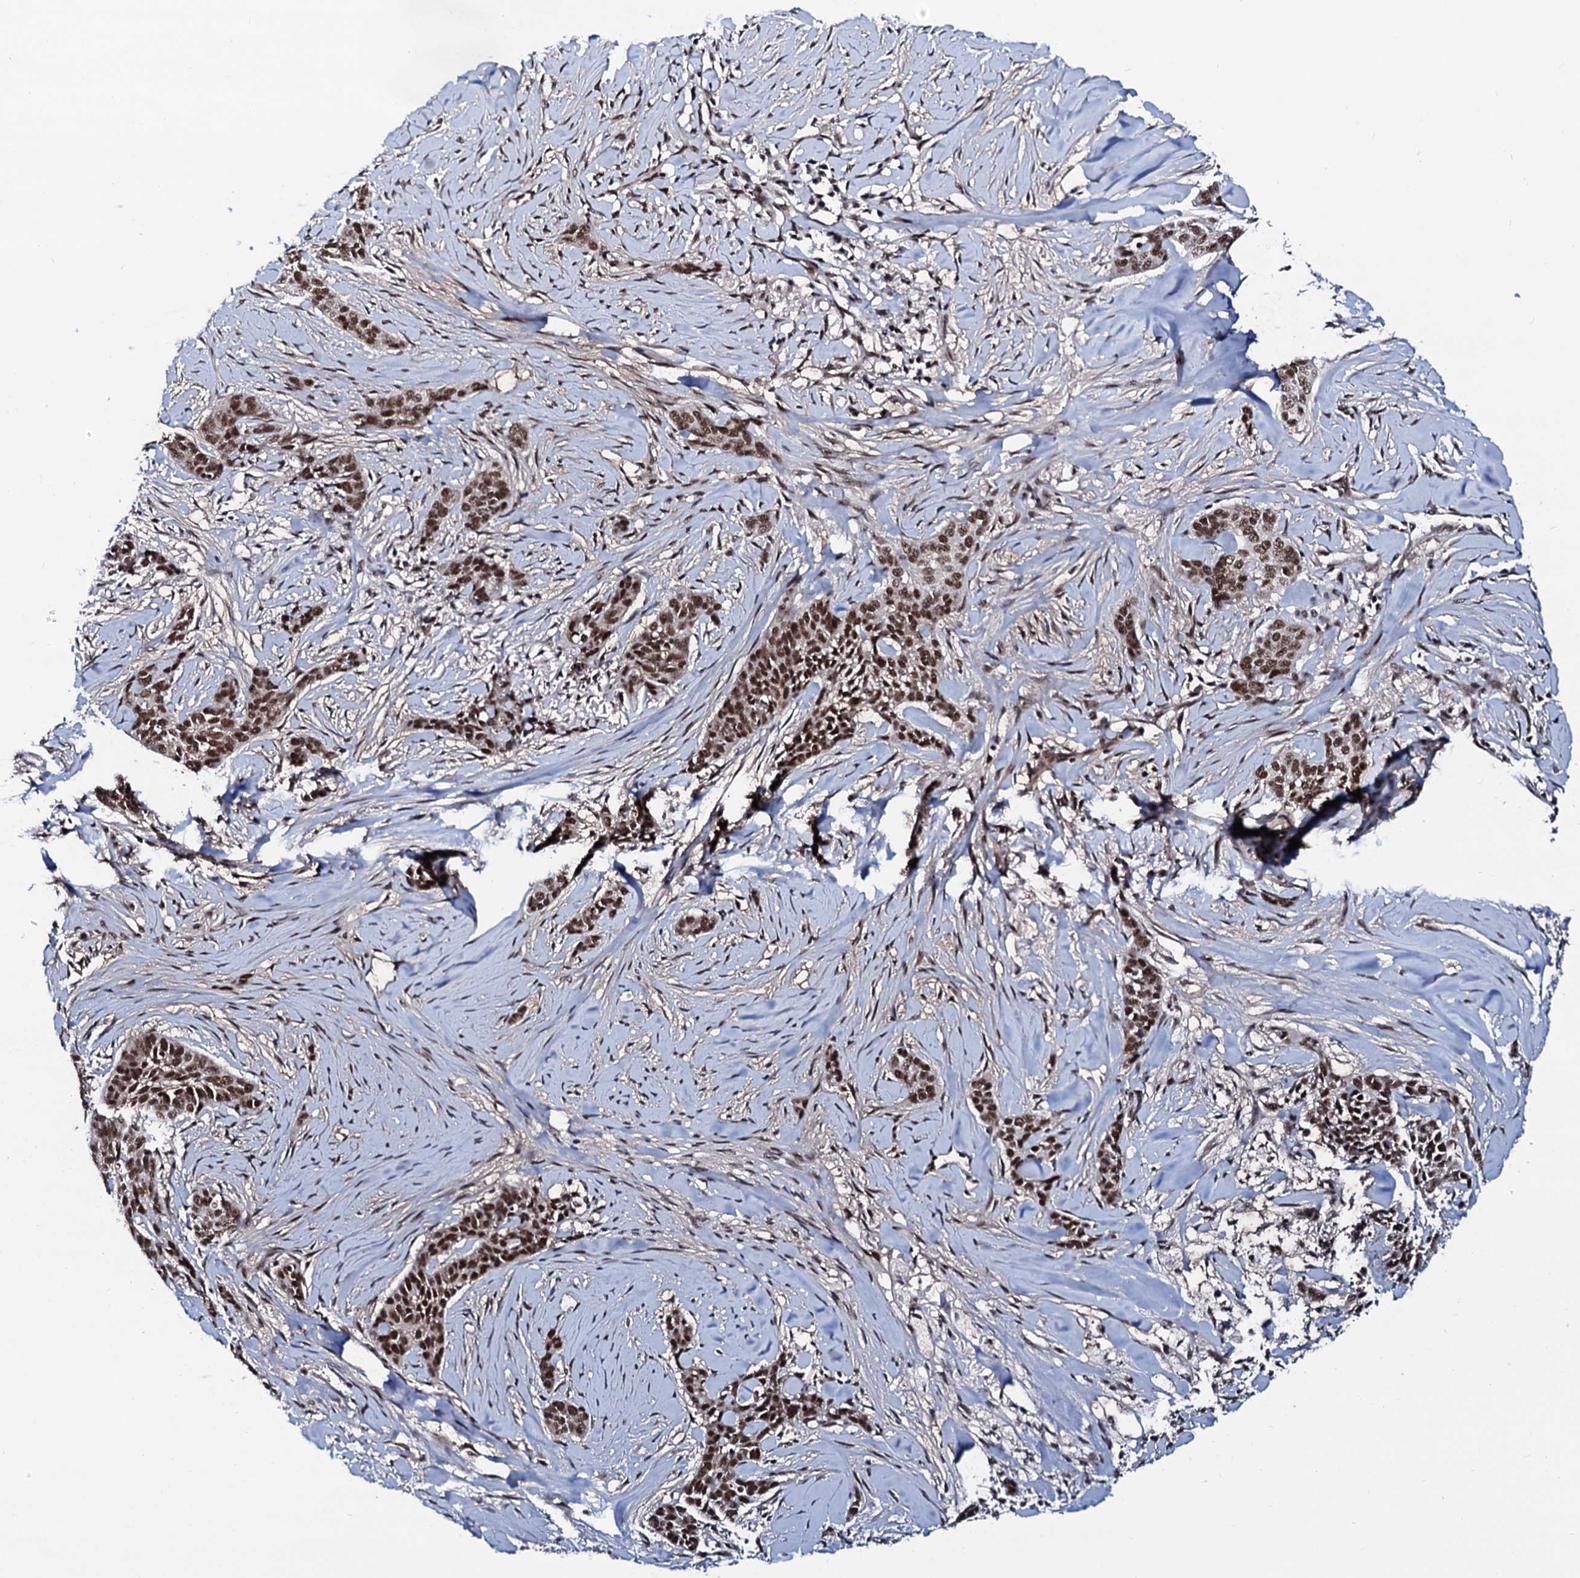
{"staining": {"intensity": "moderate", "quantity": ">75%", "location": "nuclear"}, "tissue": "skin cancer", "cell_type": "Tumor cells", "image_type": "cancer", "snomed": [{"axis": "morphology", "description": "Basal cell carcinoma"}, {"axis": "topography", "description": "Skin"}], "caption": "IHC image of neoplastic tissue: human skin cancer stained using IHC shows medium levels of moderate protein expression localized specifically in the nuclear of tumor cells, appearing as a nuclear brown color.", "gene": "PRPF18", "patient": {"sex": "female", "age": 64}}